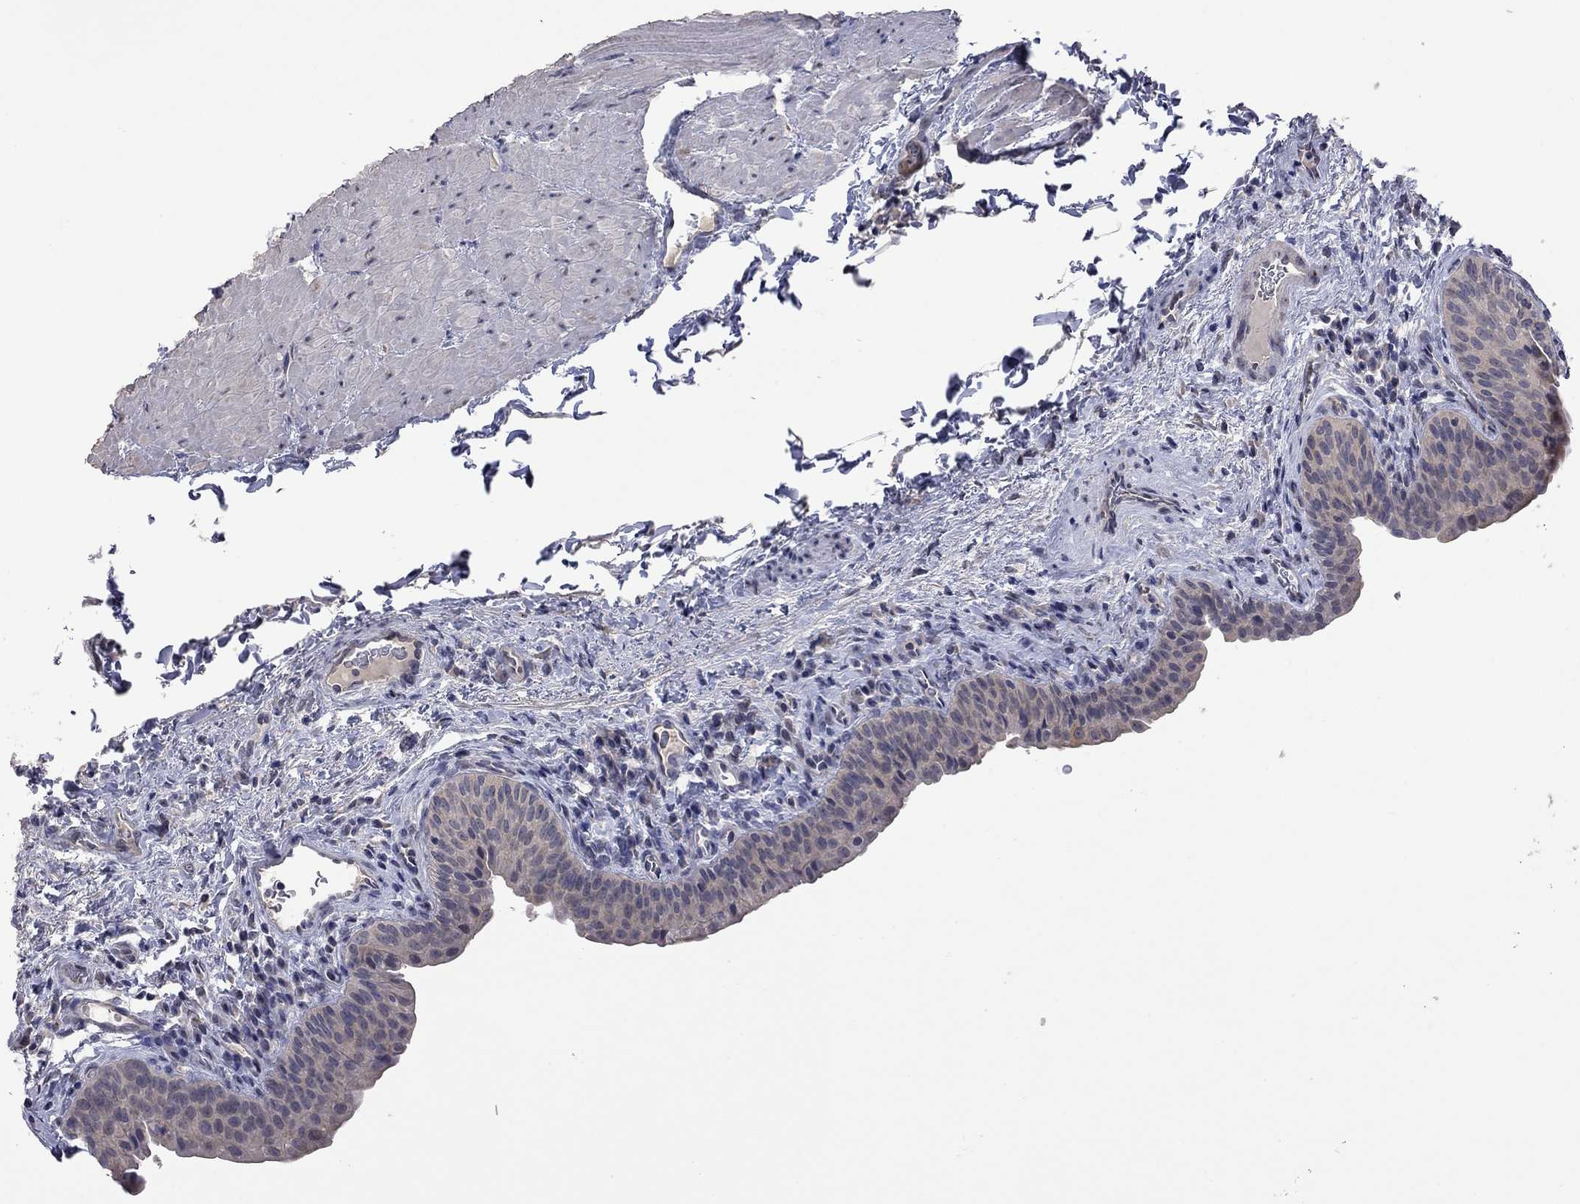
{"staining": {"intensity": "negative", "quantity": "none", "location": "none"}, "tissue": "urinary bladder", "cell_type": "Urothelial cells", "image_type": "normal", "snomed": [{"axis": "morphology", "description": "Normal tissue, NOS"}, {"axis": "topography", "description": "Urinary bladder"}], "caption": "Urinary bladder stained for a protein using immunohistochemistry (IHC) displays no expression urothelial cells.", "gene": "FABP12", "patient": {"sex": "male", "age": 66}}